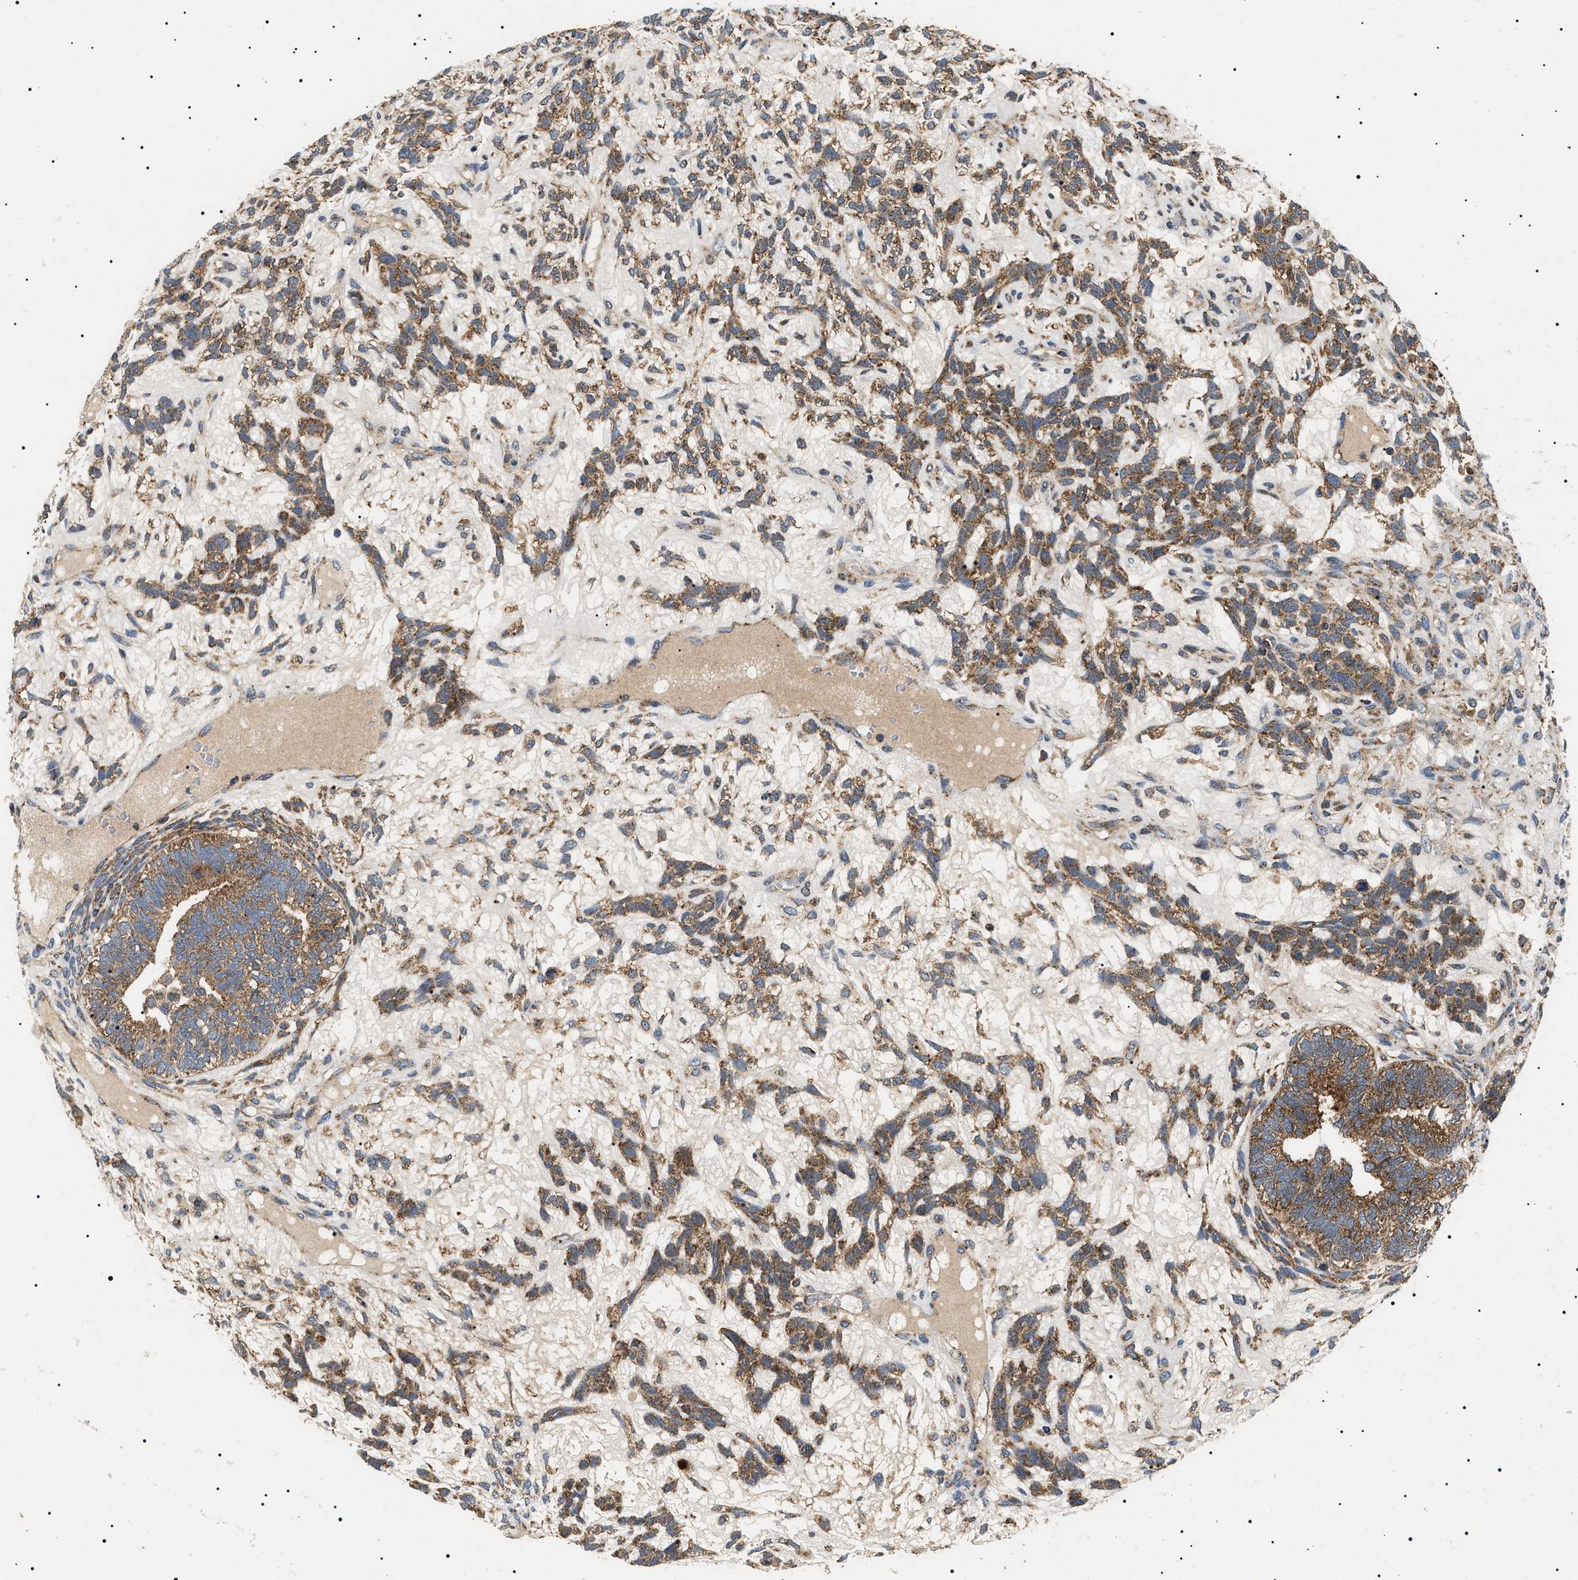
{"staining": {"intensity": "moderate", "quantity": ">75%", "location": "cytoplasmic/membranous"}, "tissue": "testis cancer", "cell_type": "Tumor cells", "image_type": "cancer", "snomed": [{"axis": "morphology", "description": "Seminoma, NOS"}, {"axis": "topography", "description": "Testis"}], "caption": "Immunohistochemistry image of human seminoma (testis) stained for a protein (brown), which reveals medium levels of moderate cytoplasmic/membranous staining in about >75% of tumor cells.", "gene": "OXSM", "patient": {"sex": "male", "age": 28}}